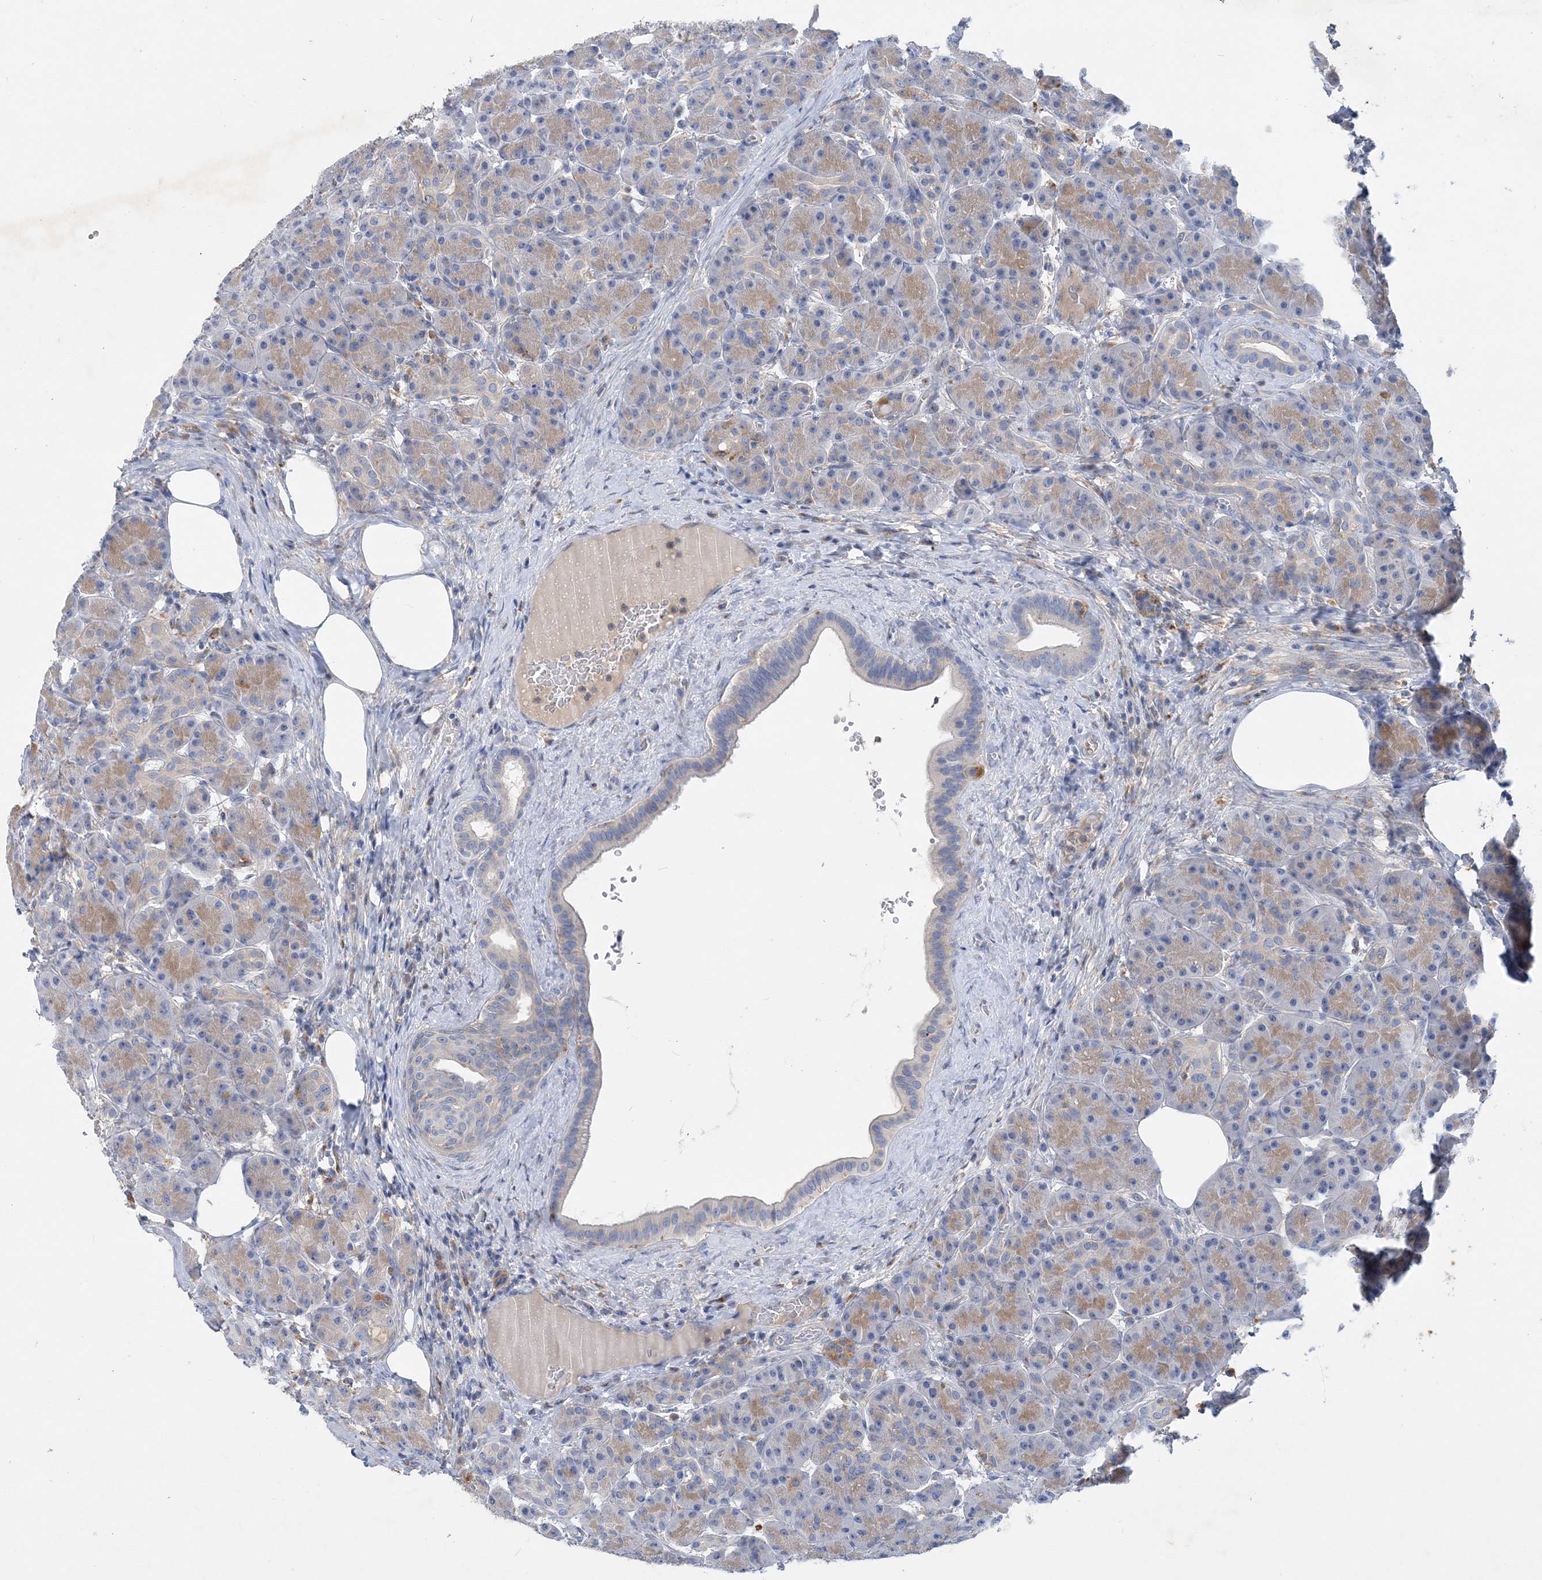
{"staining": {"intensity": "weak", "quantity": ">75%", "location": "cytoplasmic/membranous"}, "tissue": "pancreas", "cell_type": "Exocrine glandular cells", "image_type": "normal", "snomed": [{"axis": "morphology", "description": "Normal tissue, NOS"}, {"axis": "topography", "description": "Pancreas"}], "caption": "High-magnification brightfield microscopy of benign pancreas stained with DAB (3,3'-diaminobenzidine) (brown) and counterstained with hematoxylin (blue). exocrine glandular cells exhibit weak cytoplasmic/membranous staining is seen in approximately>75% of cells.", "gene": "GRINA", "patient": {"sex": "male", "age": 63}}